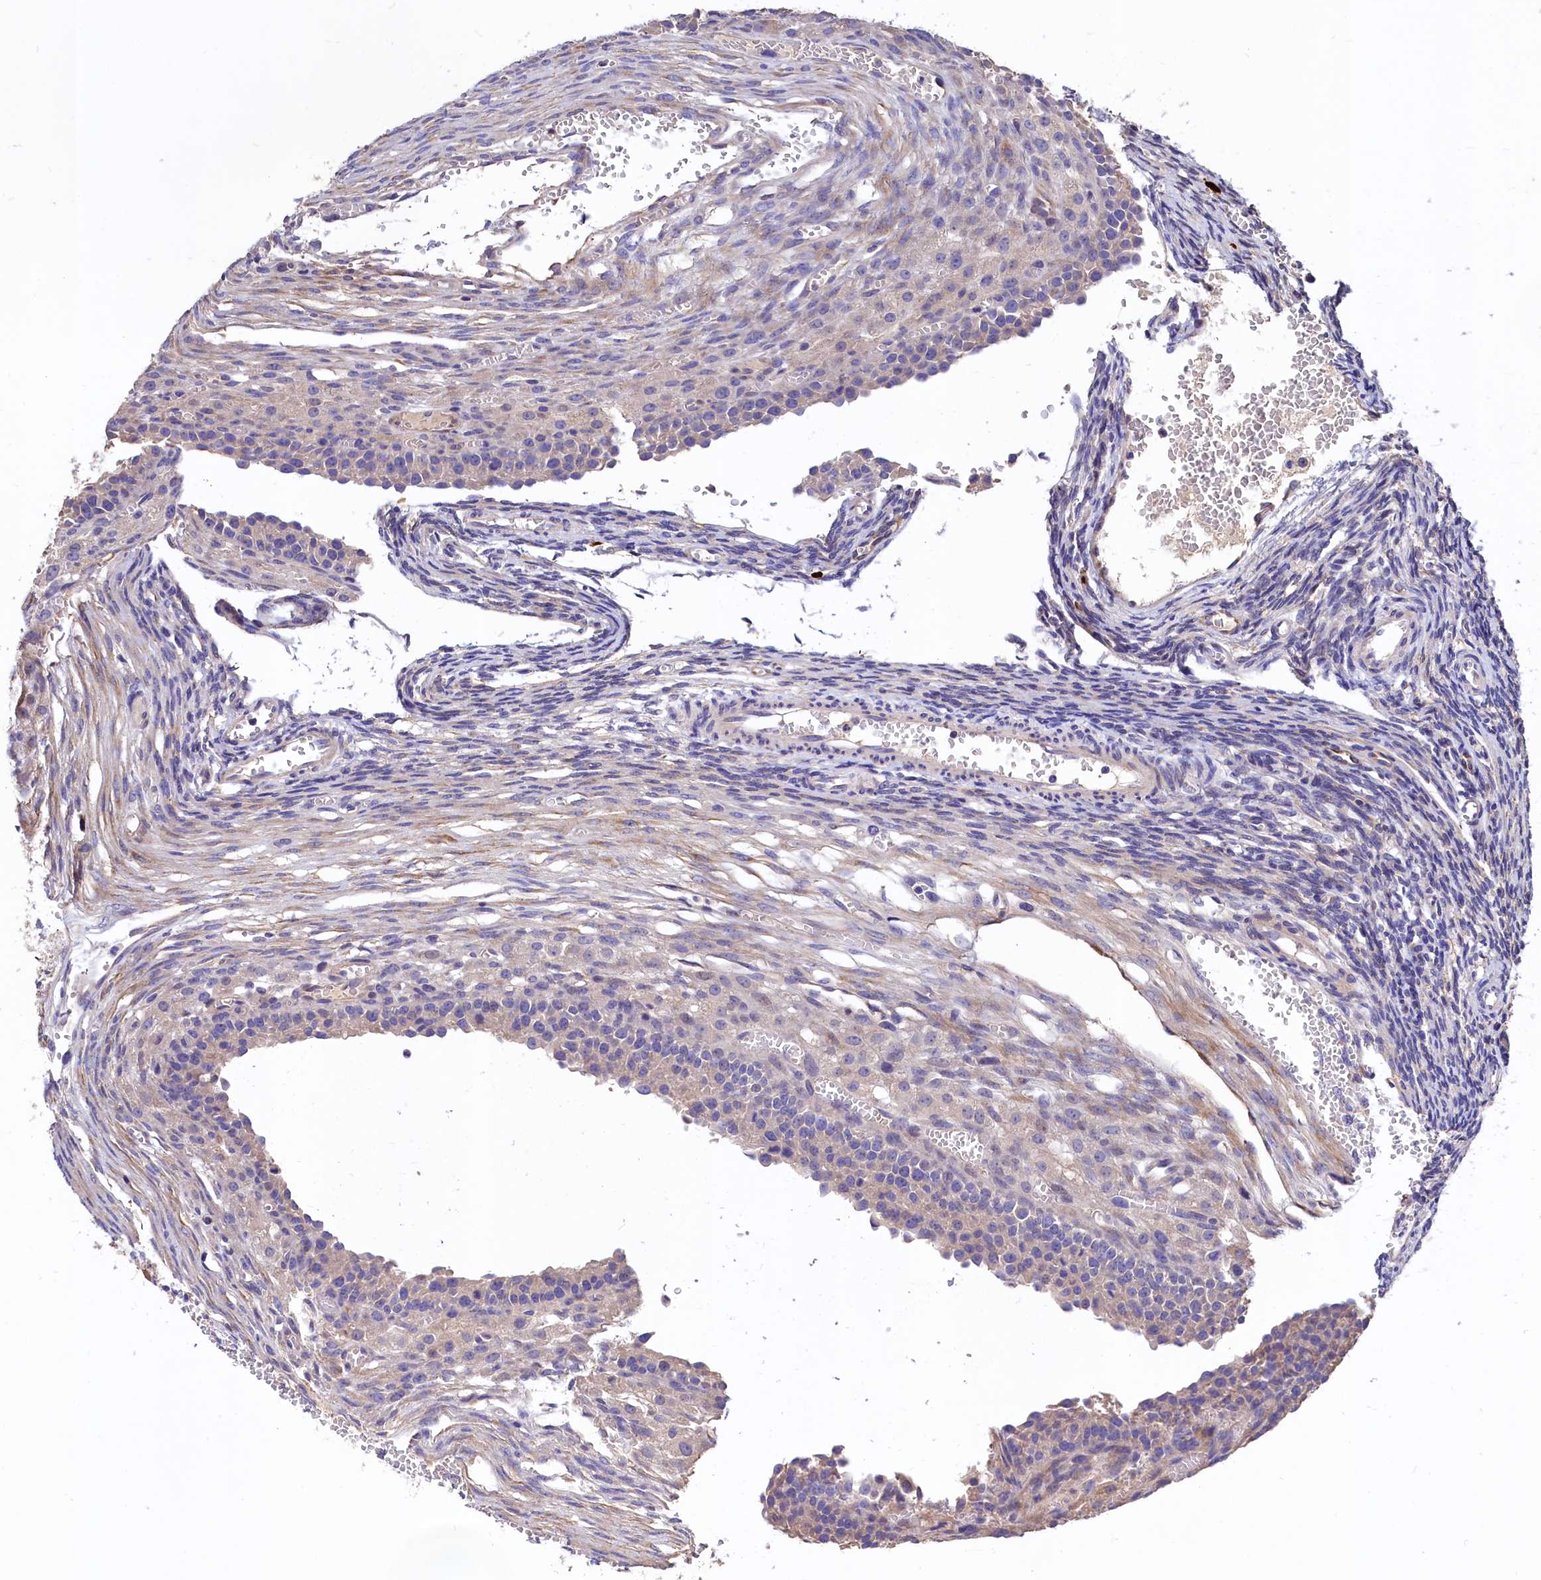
{"staining": {"intensity": "negative", "quantity": "none", "location": "none"}, "tissue": "ovary", "cell_type": "Ovarian stroma cells", "image_type": "normal", "snomed": [{"axis": "morphology", "description": "Normal tissue, NOS"}, {"axis": "topography", "description": "Ovary"}], "caption": "Immunohistochemistry micrograph of benign ovary: ovary stained with DAB (3,3'-diaminobenzidine) reveals no significant protein positivity in ovarian stroma cells. (DAB (3,3'-diaminobenzidine) immunohistochemistry (IHC) visualized using brightfield microscopy, high magnification).", "gene": "EPS8L2", "patient": {"sex": "female", "age": 39}}